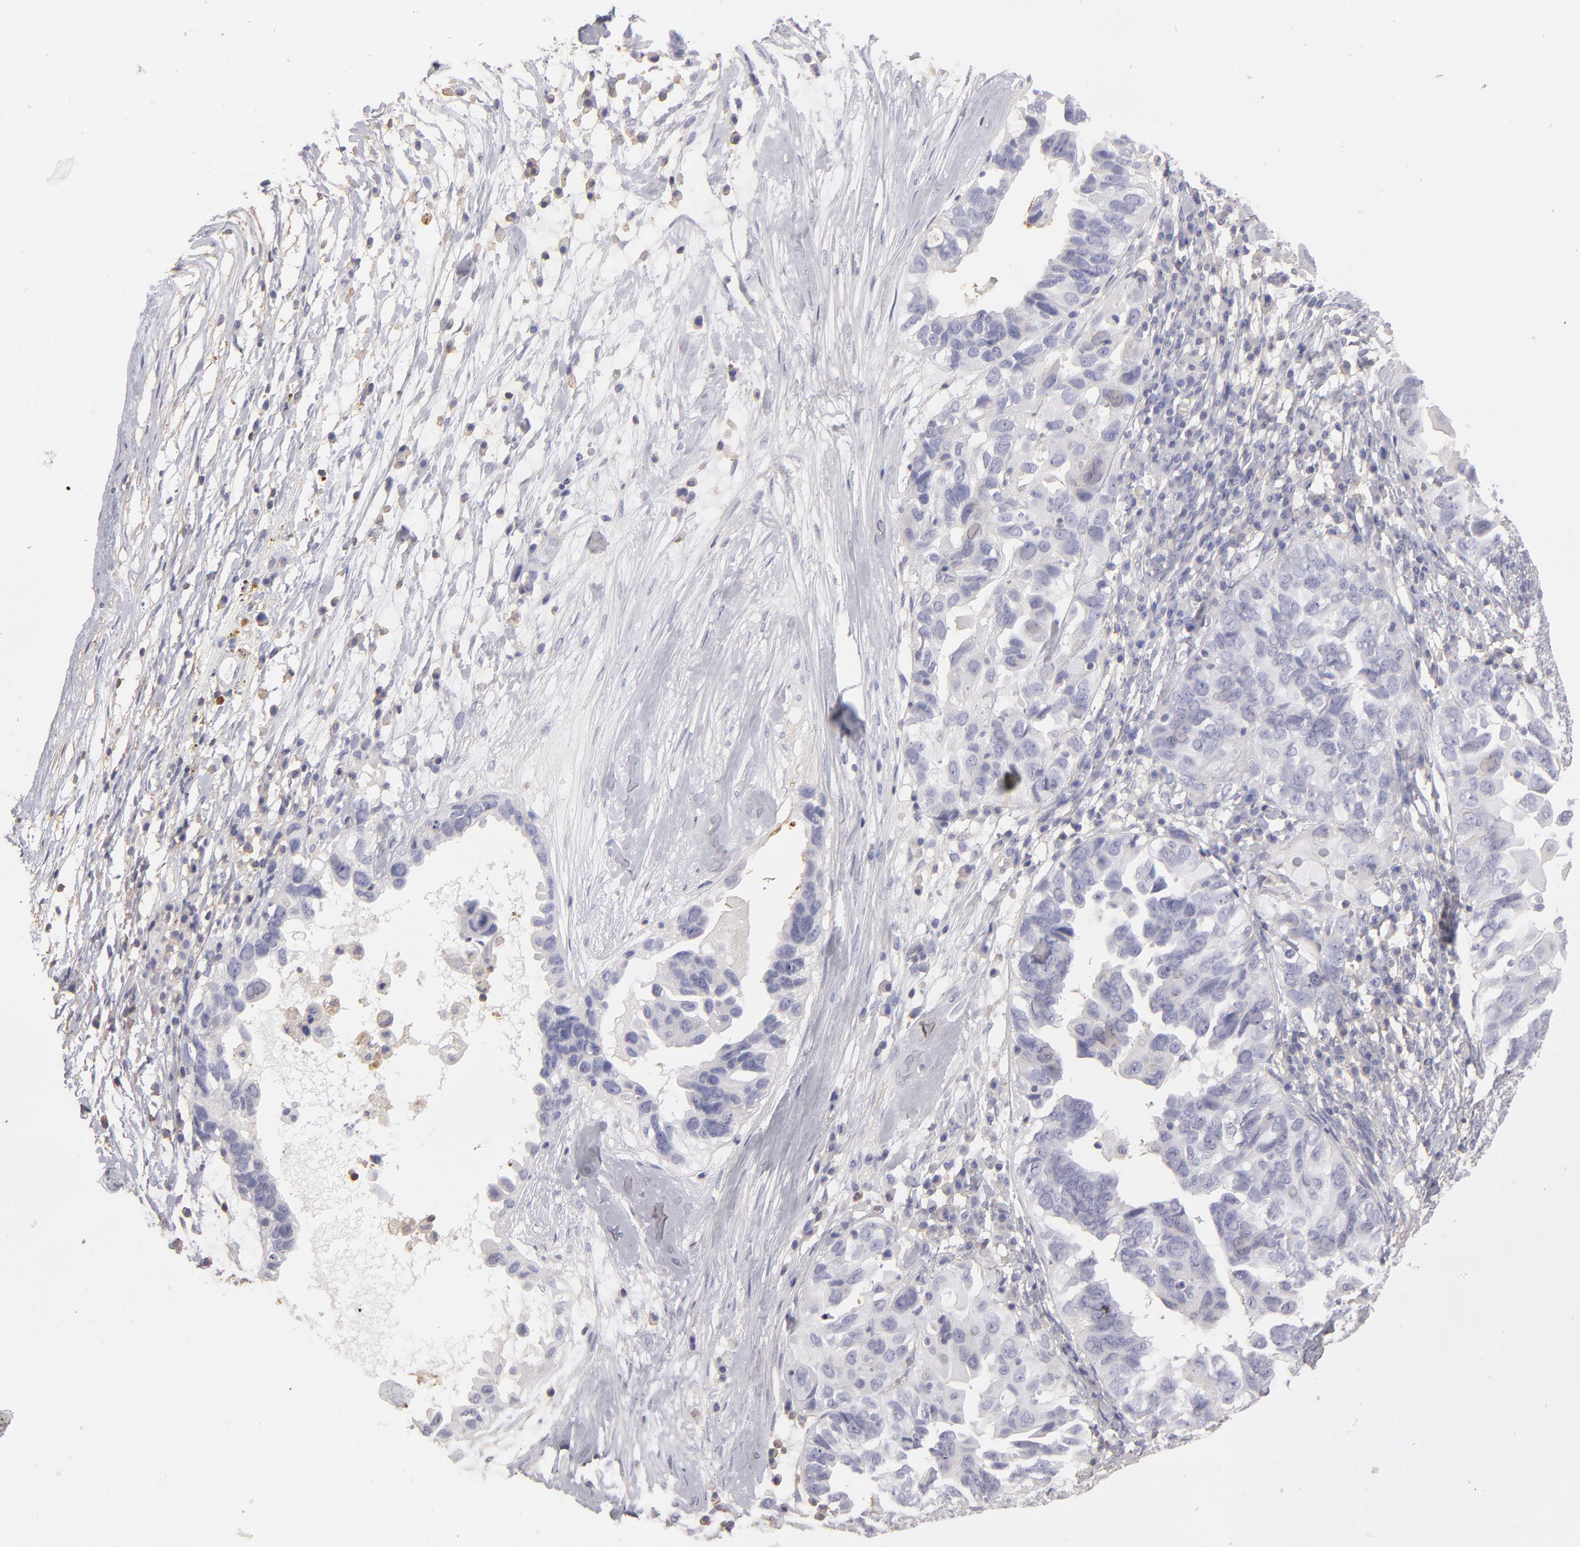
{"staining": {"intensity": "negative", "quantity": "none", "location": "none"}, "tissue": "ovarian cancer", "cell_type": "Tumor cells", "image_type": "cancer", "snomed": [{"axis": "morphology", "description": "Cystadenocarcinoma, serous, NOS"}, {"axis": "topography", "description": "Ovary"}], "caption": "A high-resolution histopathology image shows IHC staining of ovarian cancer, which exhibits no significant staining in tumor cells.", "gene": "ABCB1", "patient": {"sex": "female", "age": 82}}